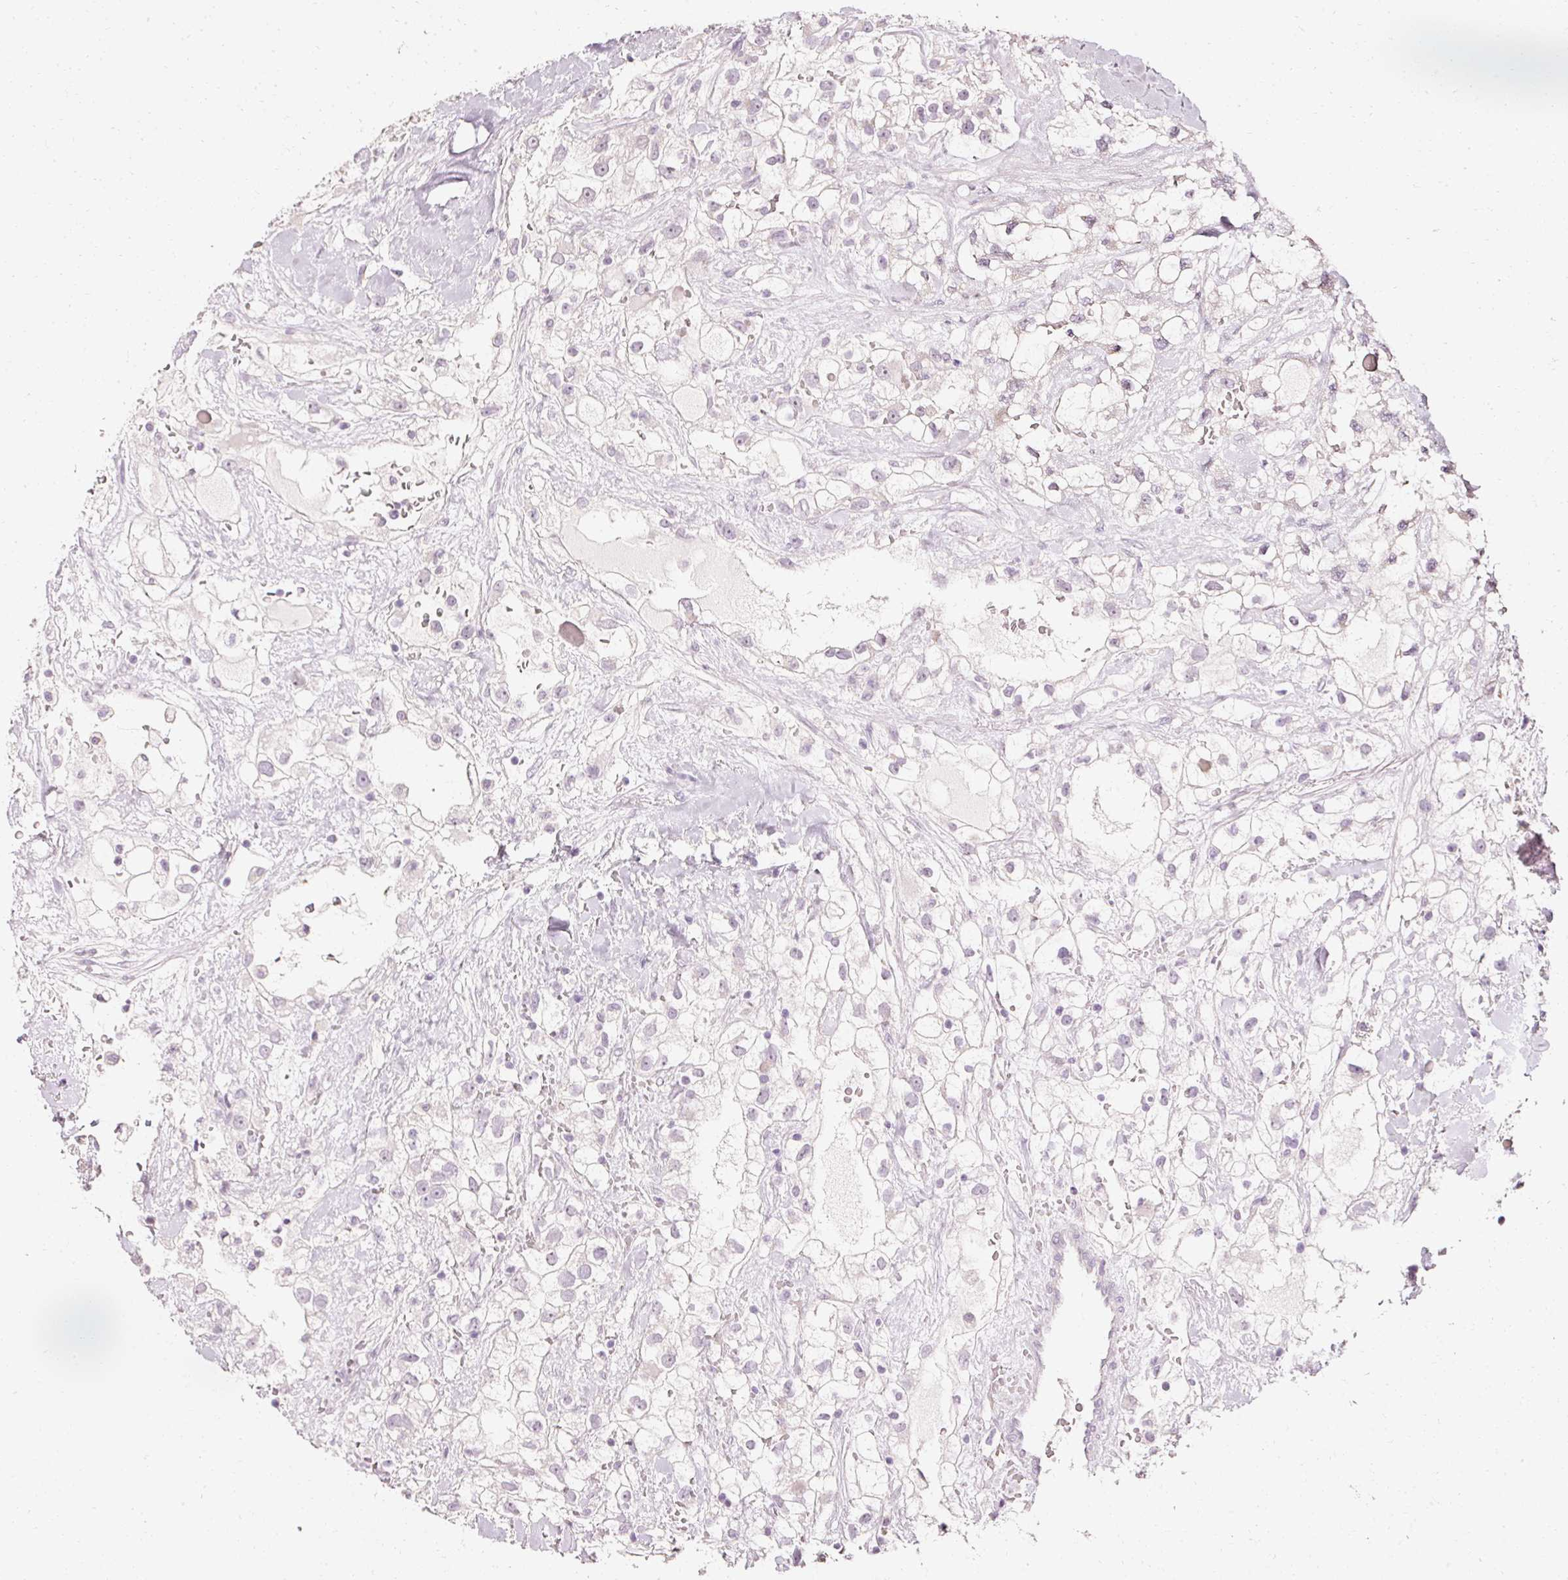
{"staining": {"intensity": "negative", "quantity": "none", "location": "none"}, "tissue": "renal cancer", "cell_type": "Tumor cells", "image_type": "cancer", "snomed": [{"axis": "morphology", "description": "Adenocarcinoma, NOS"}, {"axis": "topography", "description": "Kidney"}], "caption": "The image displays no staining of tumor cells in renal adenocarcinoma. (DAB immunohistochemistry visualized using brightfield microscopy, high magnification).", "gene": "ELAVL3", "patient": {"sex": "male", "age": 59}}